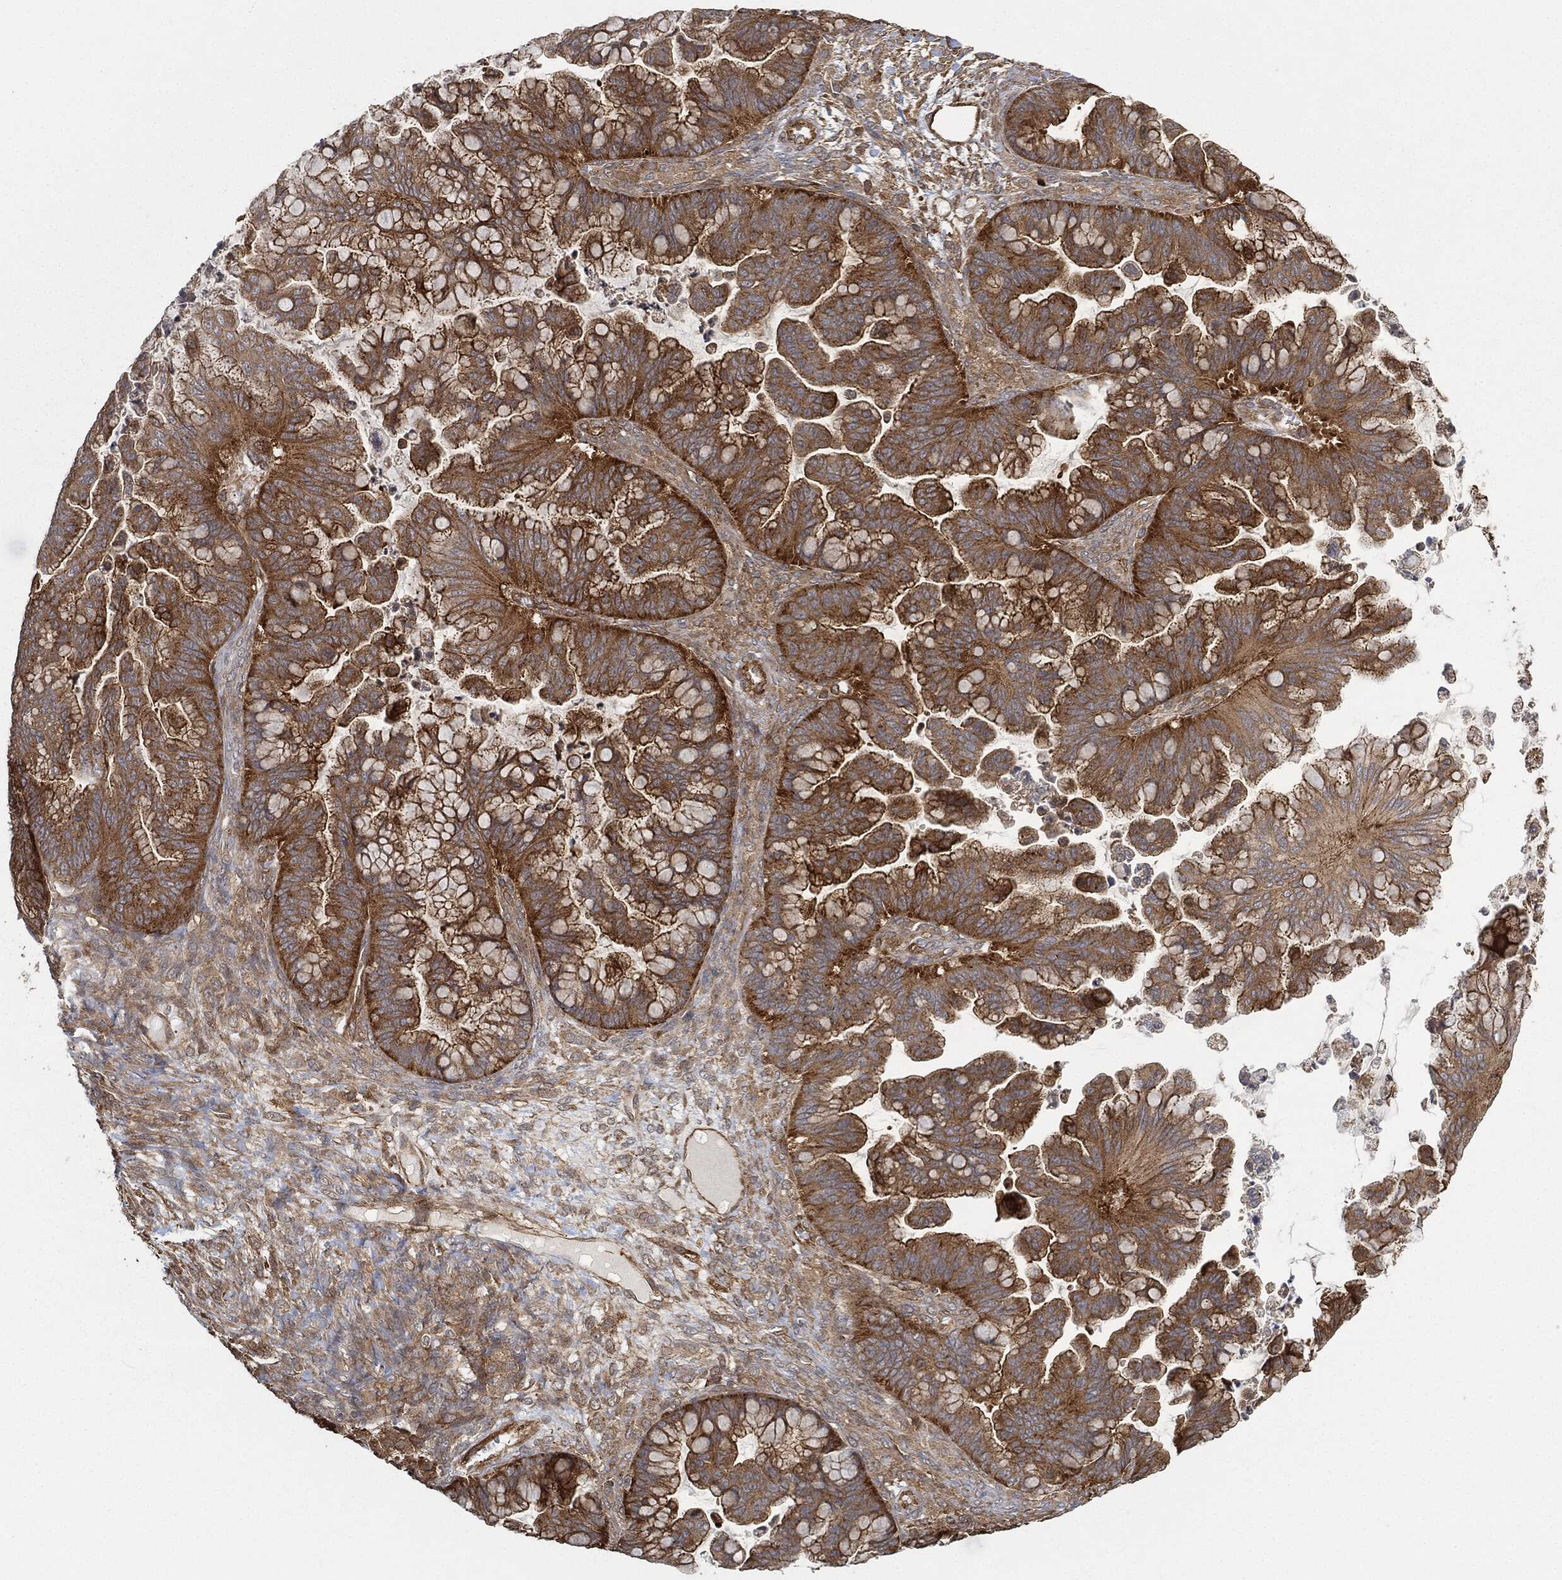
{"staining": {"intensity": "strong", "quantity": "25%-75%", "location": "cytoplasmic/membranous"}, "tissue": "ovarian cancer", "cell_type": "Tumor cells", "image_type": "cancer", "snomed": [{"axis": "morphology", "description": "Cystadenocarcinoma, mucinous, NOS"}, {"axis": "topography", "description": "Ovary"}], "caption": "Protein analysis of ovarian cancer (mucinous cystadenocarcinoma) tissue displays strong cytoplasmic/membranous expression in about 25%-75% of tumor cells.", "gene": "TPT1", "patient": {"sex": "female", "age": 67}}